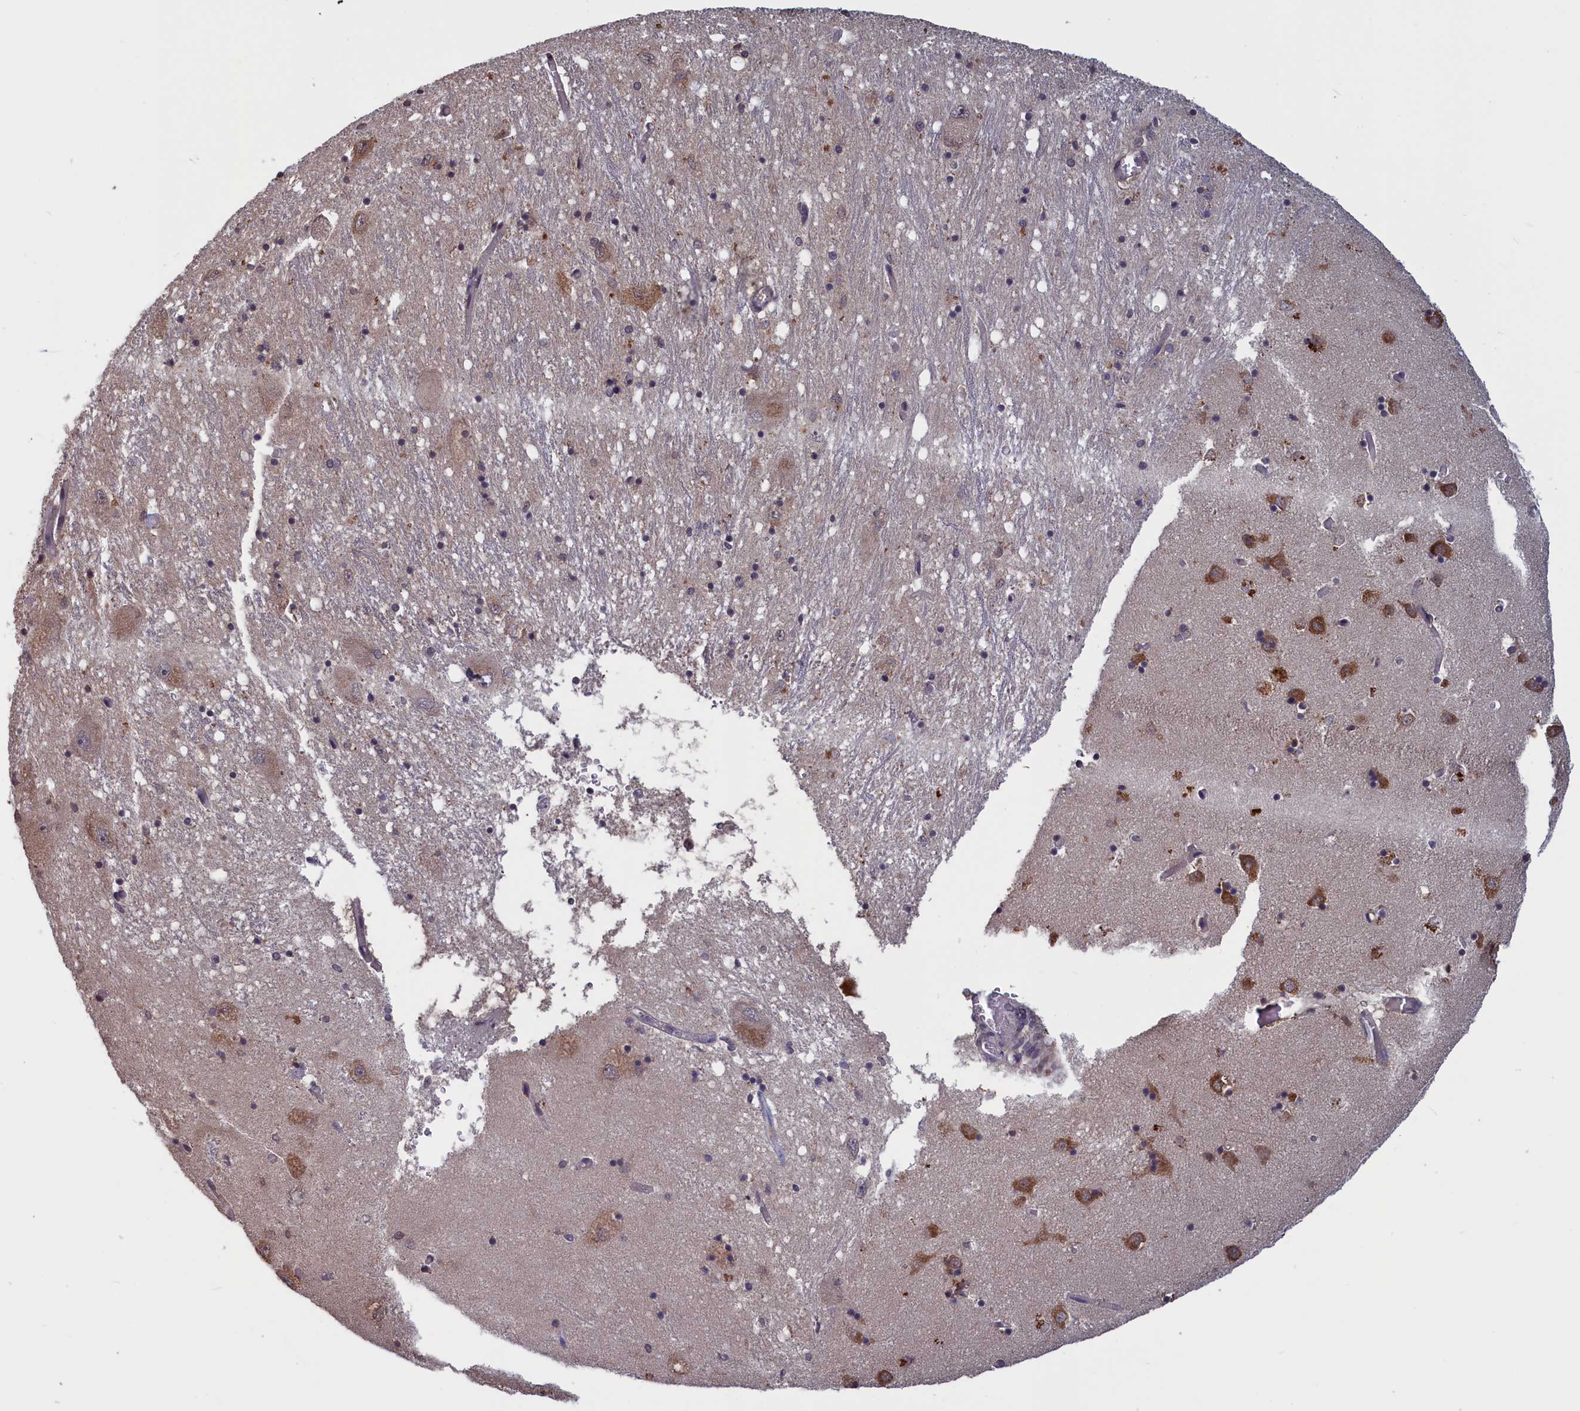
{"staining": {"intensity": "negative", "quantity": "none", "location": "none"}, "tissue": "caudate", "cell_type": "Glial cells", "image_type": "normal", "snomed": [{"axis": "morphology", "description": "Normal tissue, NOS"}, {"axis": "topography", "description": "Lateral ventricle wall"}], "caption": "Immunohistochemistry histopathology image of normal caudate: caudate stained with DAB (3,3'-diaminobenzidine) shows no significant protein positivity in glial cells.", "gene": "CACTIN", "patient": {"sex": "male", "age": 70}}